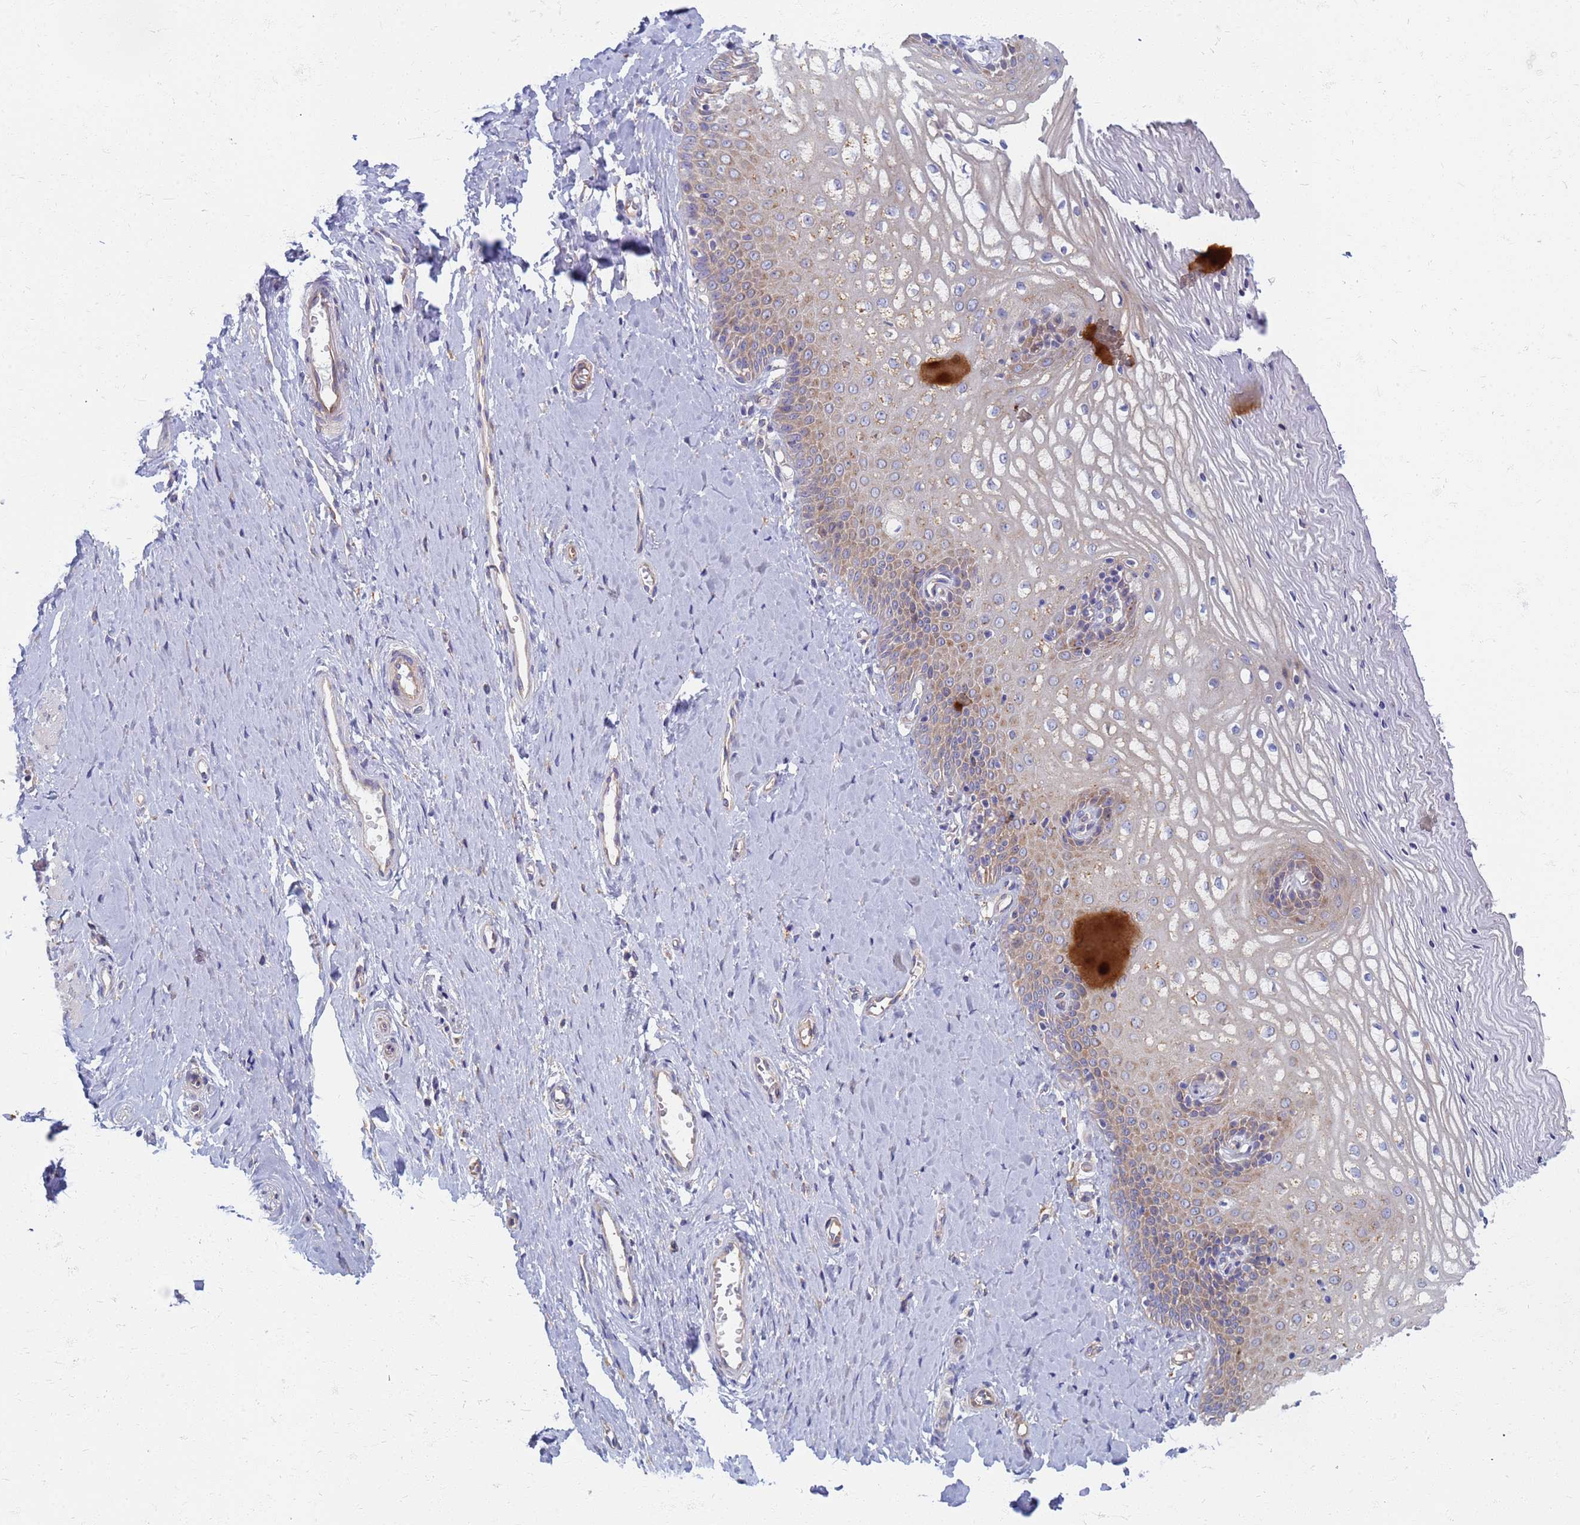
{"staining": {"intensity": "moderate", "quantity": "25%-75%", "location": "cytoplasmic/membranous"}, "tissue": "vagina", "cell_type": "Squamous epithelial cells", "image_type": "normal", "snomed": [{"axis": "morphology", "description": "Normal tissue, NOS"}, {"axis": "topography", "description": "Vagina"}], "caption": "About 25%-75% of squamous epithelial cells in benign human vagina show moderate cytoplasmic/membranous protein staining as visualized by brown immunohistochemical staining.", "gene": "EEA1", "patient": {"sex": "female", "age": 65}}